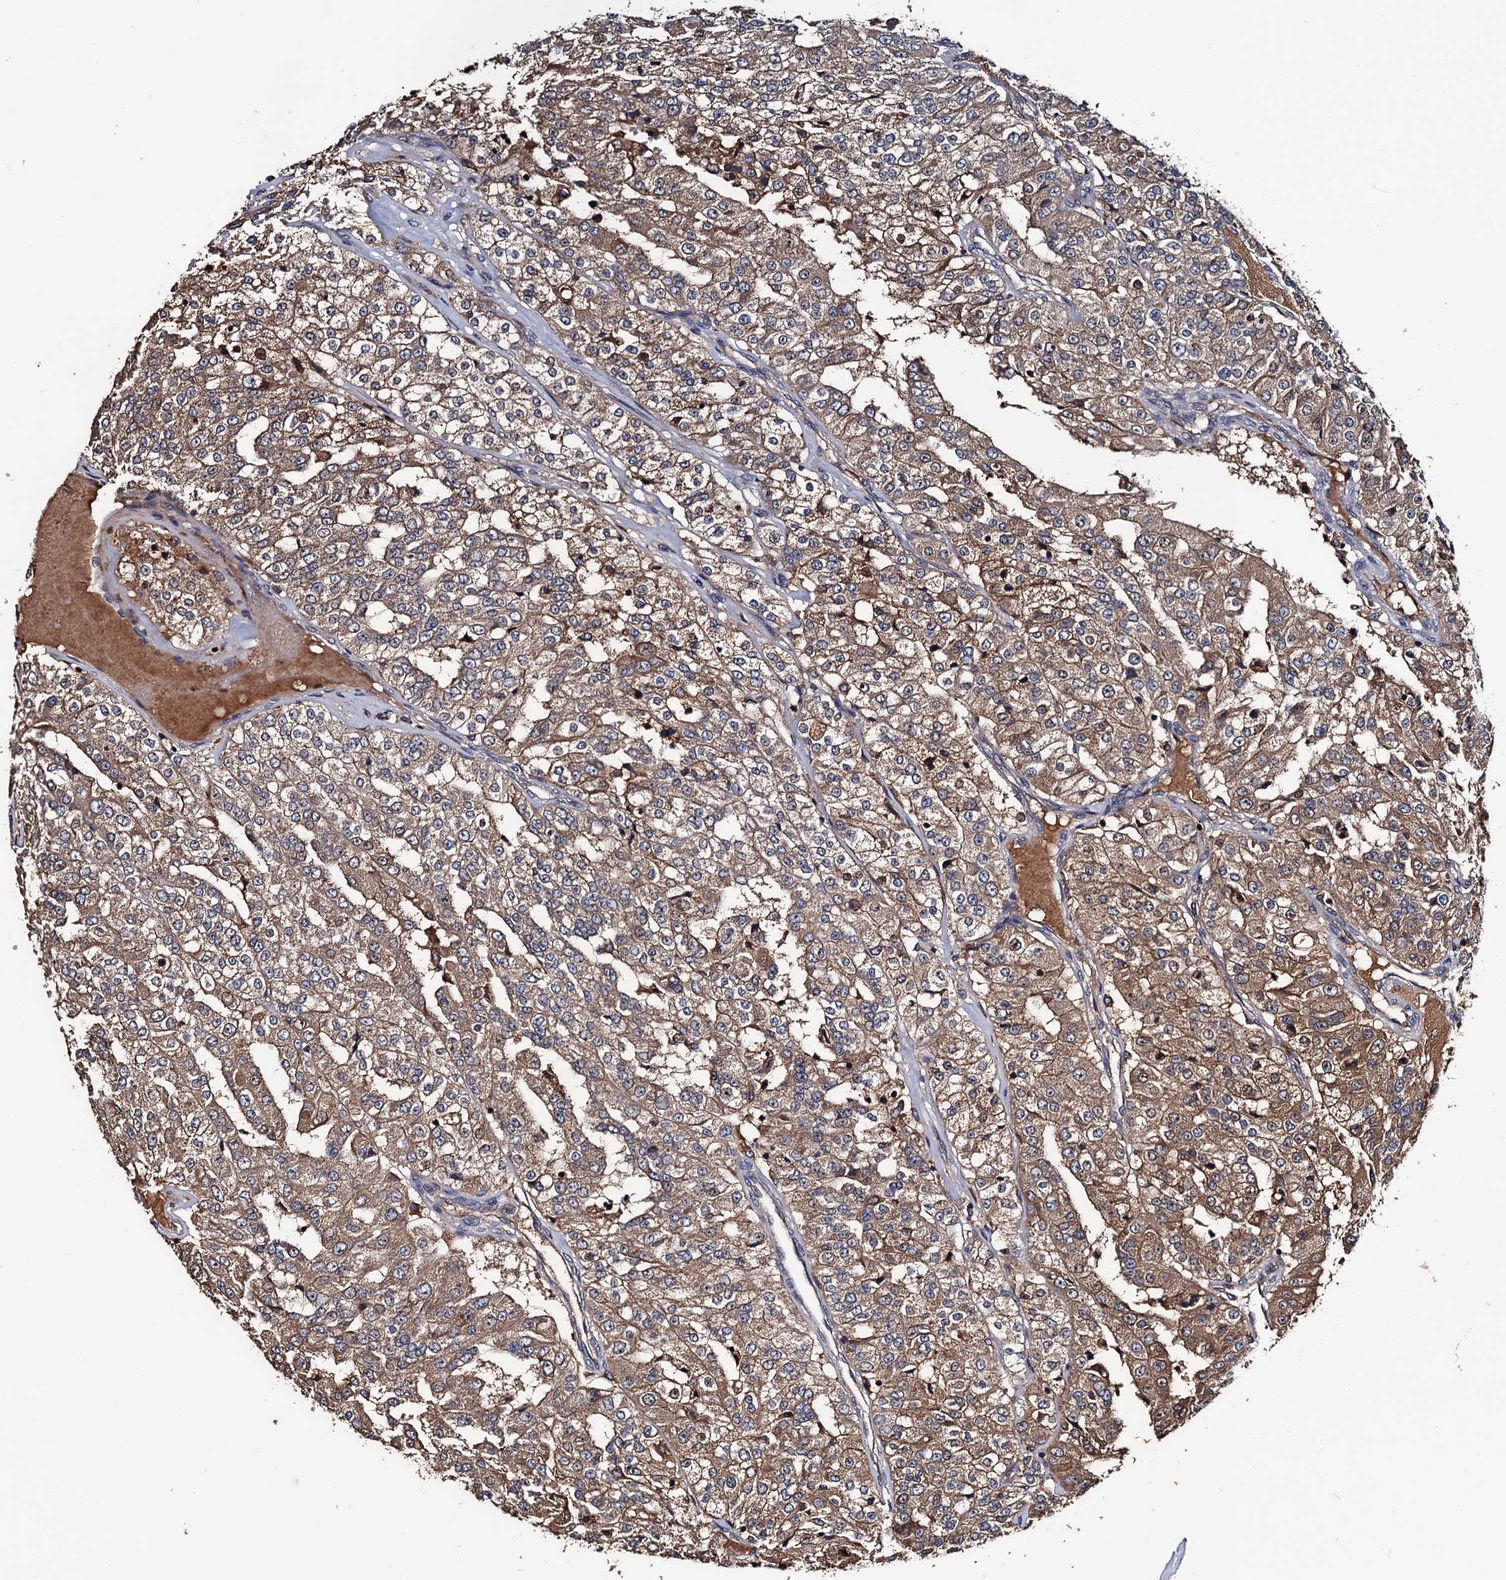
{"staining": {"intensity": "moderate", "quantity": ">75%", "location": "cytoplasmic/membranous"}, "tissue": "renal cancer", "cell_type": "Tumor cells", "image_type": "cancer", "snomed": [{"axis": "morphology", "description": "Adenocarcinoma, NOS"}, {"axis": "topography", "description": "Kidney"}], "caption": "Tumor cells reveal medium levels of moderate cytoplasmic/membranous staining in about >75% of cells in human renal adenocarcinoma.", "gene": "RGS11", "patient": {"sex": "female", "age": 63}}